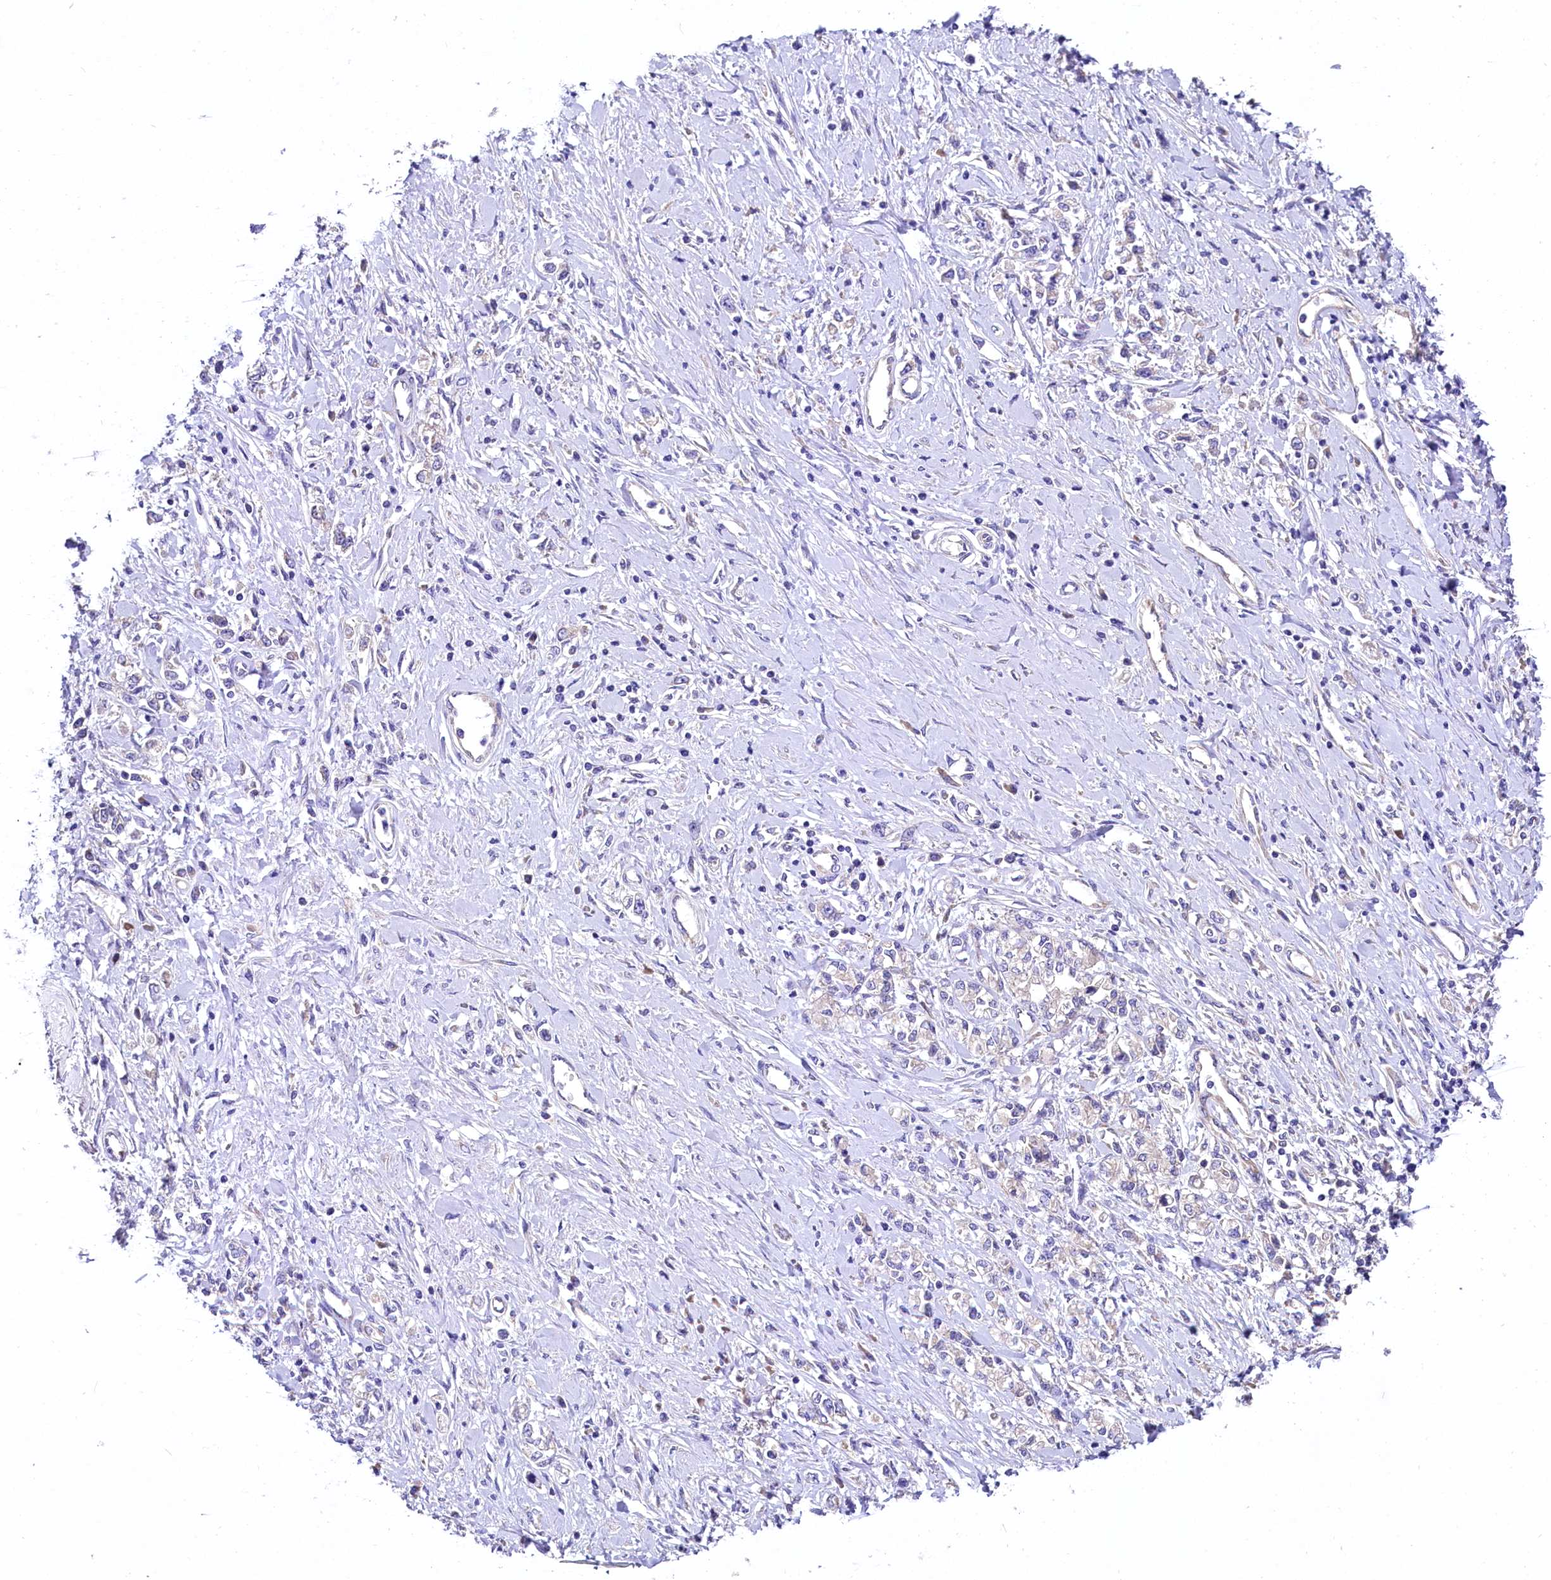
{"staining": {"intensity": "negative", "quantity": "none", "location": "none"}, "tissue": "stomach cancer", "cell_type": "Tumor cells", "image_type": "cancer", "snomed": [{"axis": "morphology", "description": "Adenocarcinoma, NOS"}, {"axis": "topography", "description": "Stomach"}], "caption": "Tumor cells show no significant staining in adenocarcinoma (stomach).", "gene": "QARS1", "patient": {"sex": "female", "age": 76}}